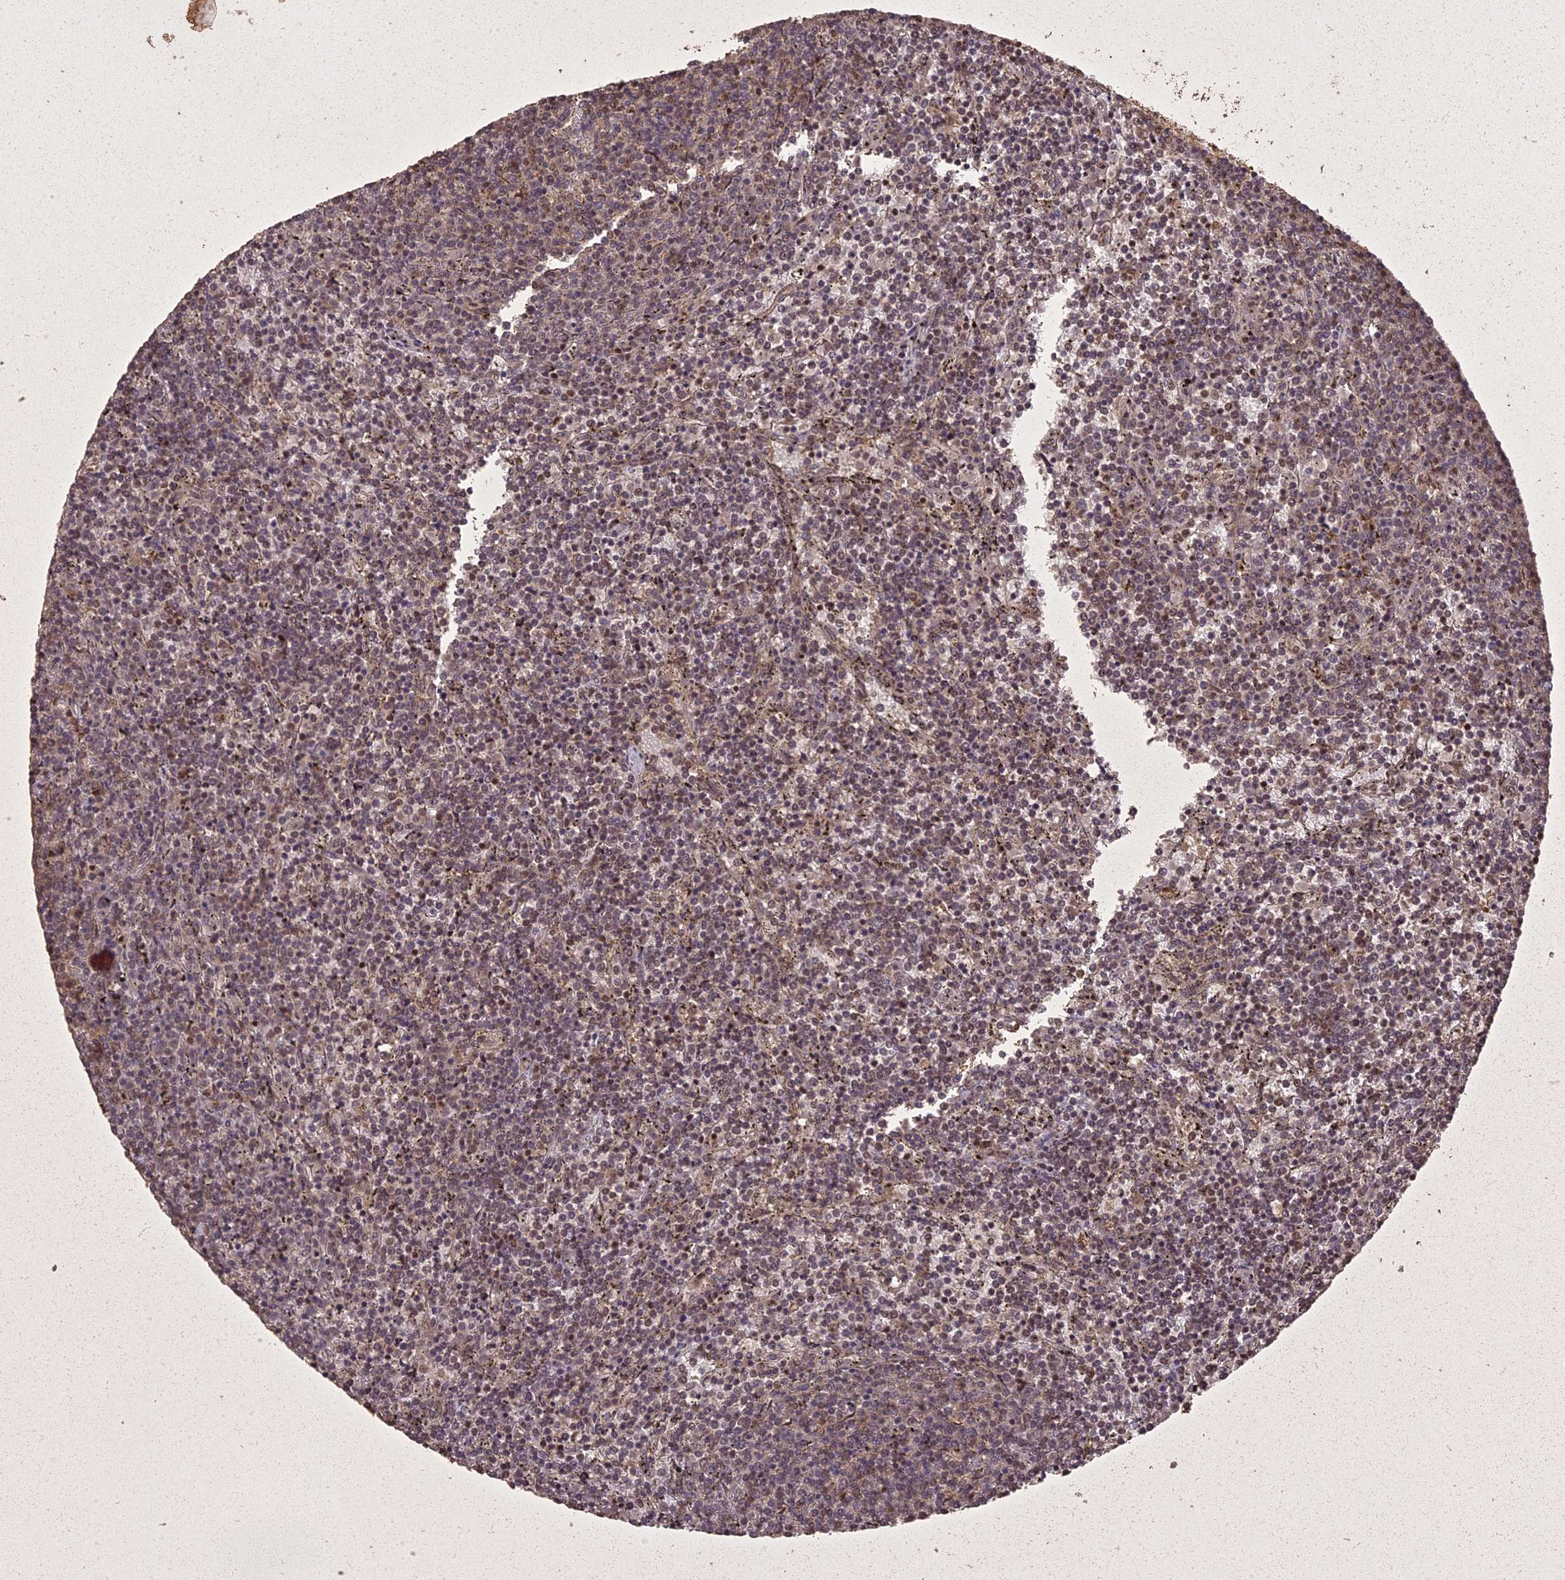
{"staining": {"intensity": "weak", "quantity": "25%-75%", "location": "nuclear"}, "tissue": "lymphoma", "cell_type": "Tumor cells", "image_type": "cancer", "snomed": [{"axis": "morphology", "description": "Malignant lymphoma, non-Hodgkin's type, Low grade"}, {"axis": "topography", "description": "Spleen"}], "caption": "Protein staining exhibits weak nuclear staining in about 25%-75% of tumor cells in lymphoma. Ihc stains the protein in brown and the nuclei are stained blue.", "gene": "LIN37", "patient": {"sex": "female", "age": 50}}